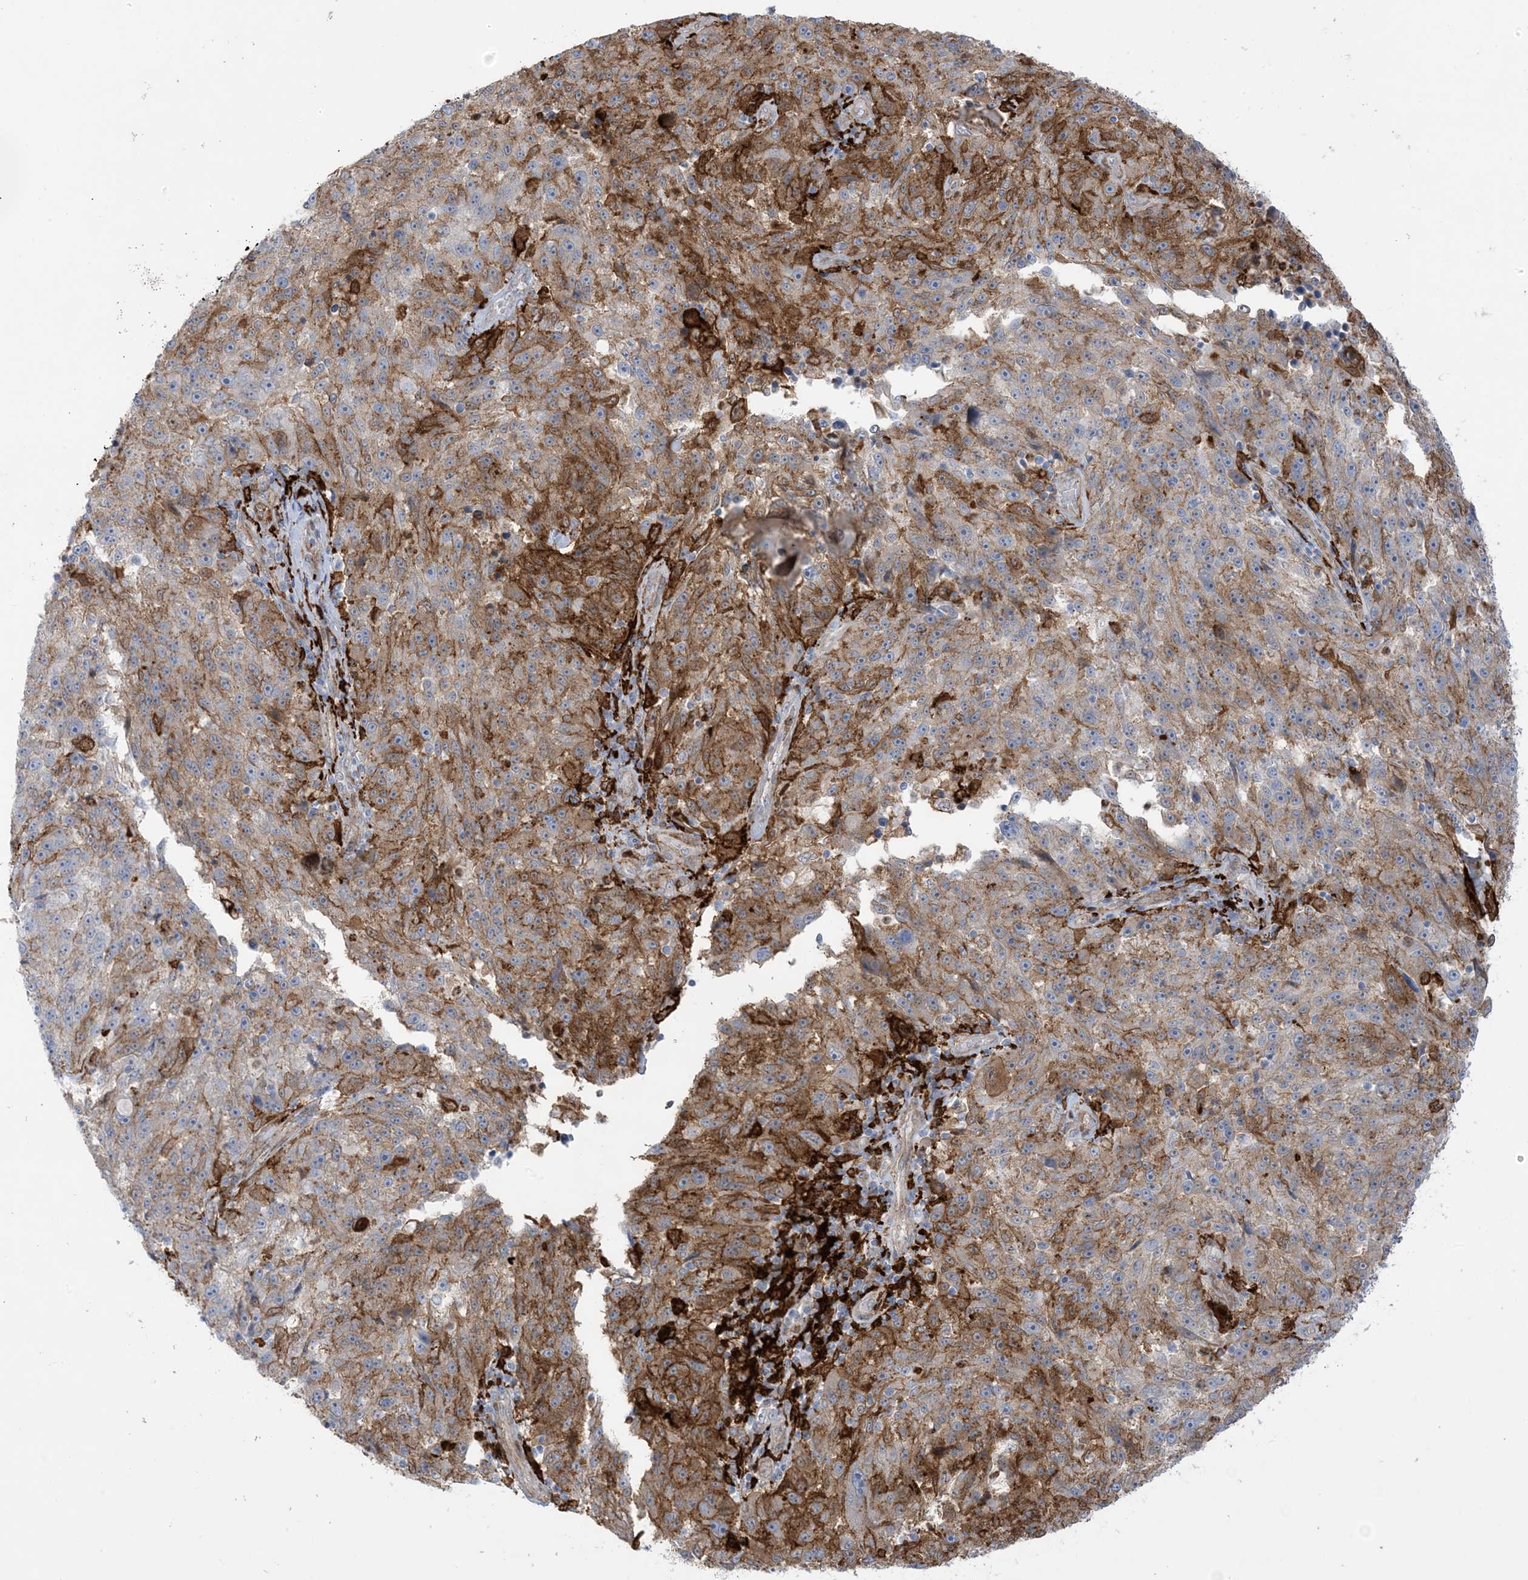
{"staining": {"intensity": "moderate", "quantity": "25%-75%", "location": "cytoplasmic/membranous"}, "tissue": "melanoma", "cell_type": "Tumor cells", "image_type": "cancer", "snomed": [{"axis": "morphology", "description": "Malignant melanoma, NOS"}, {"axis": "topography", "description": "Skin"}], "caption": "Immunohistochemical staining of human melanoma shows medium levels of moderate cytoplasmic/membranous expression in about 25%-75% of tumor cells. The staining was performed using DAB to visualize the protein expression in brown, while the nuclei were stained in blue with hematoxylin (Magnification: 20x).", "gene": "ICMT", "patient": {"sex": "male", "age": 53}}